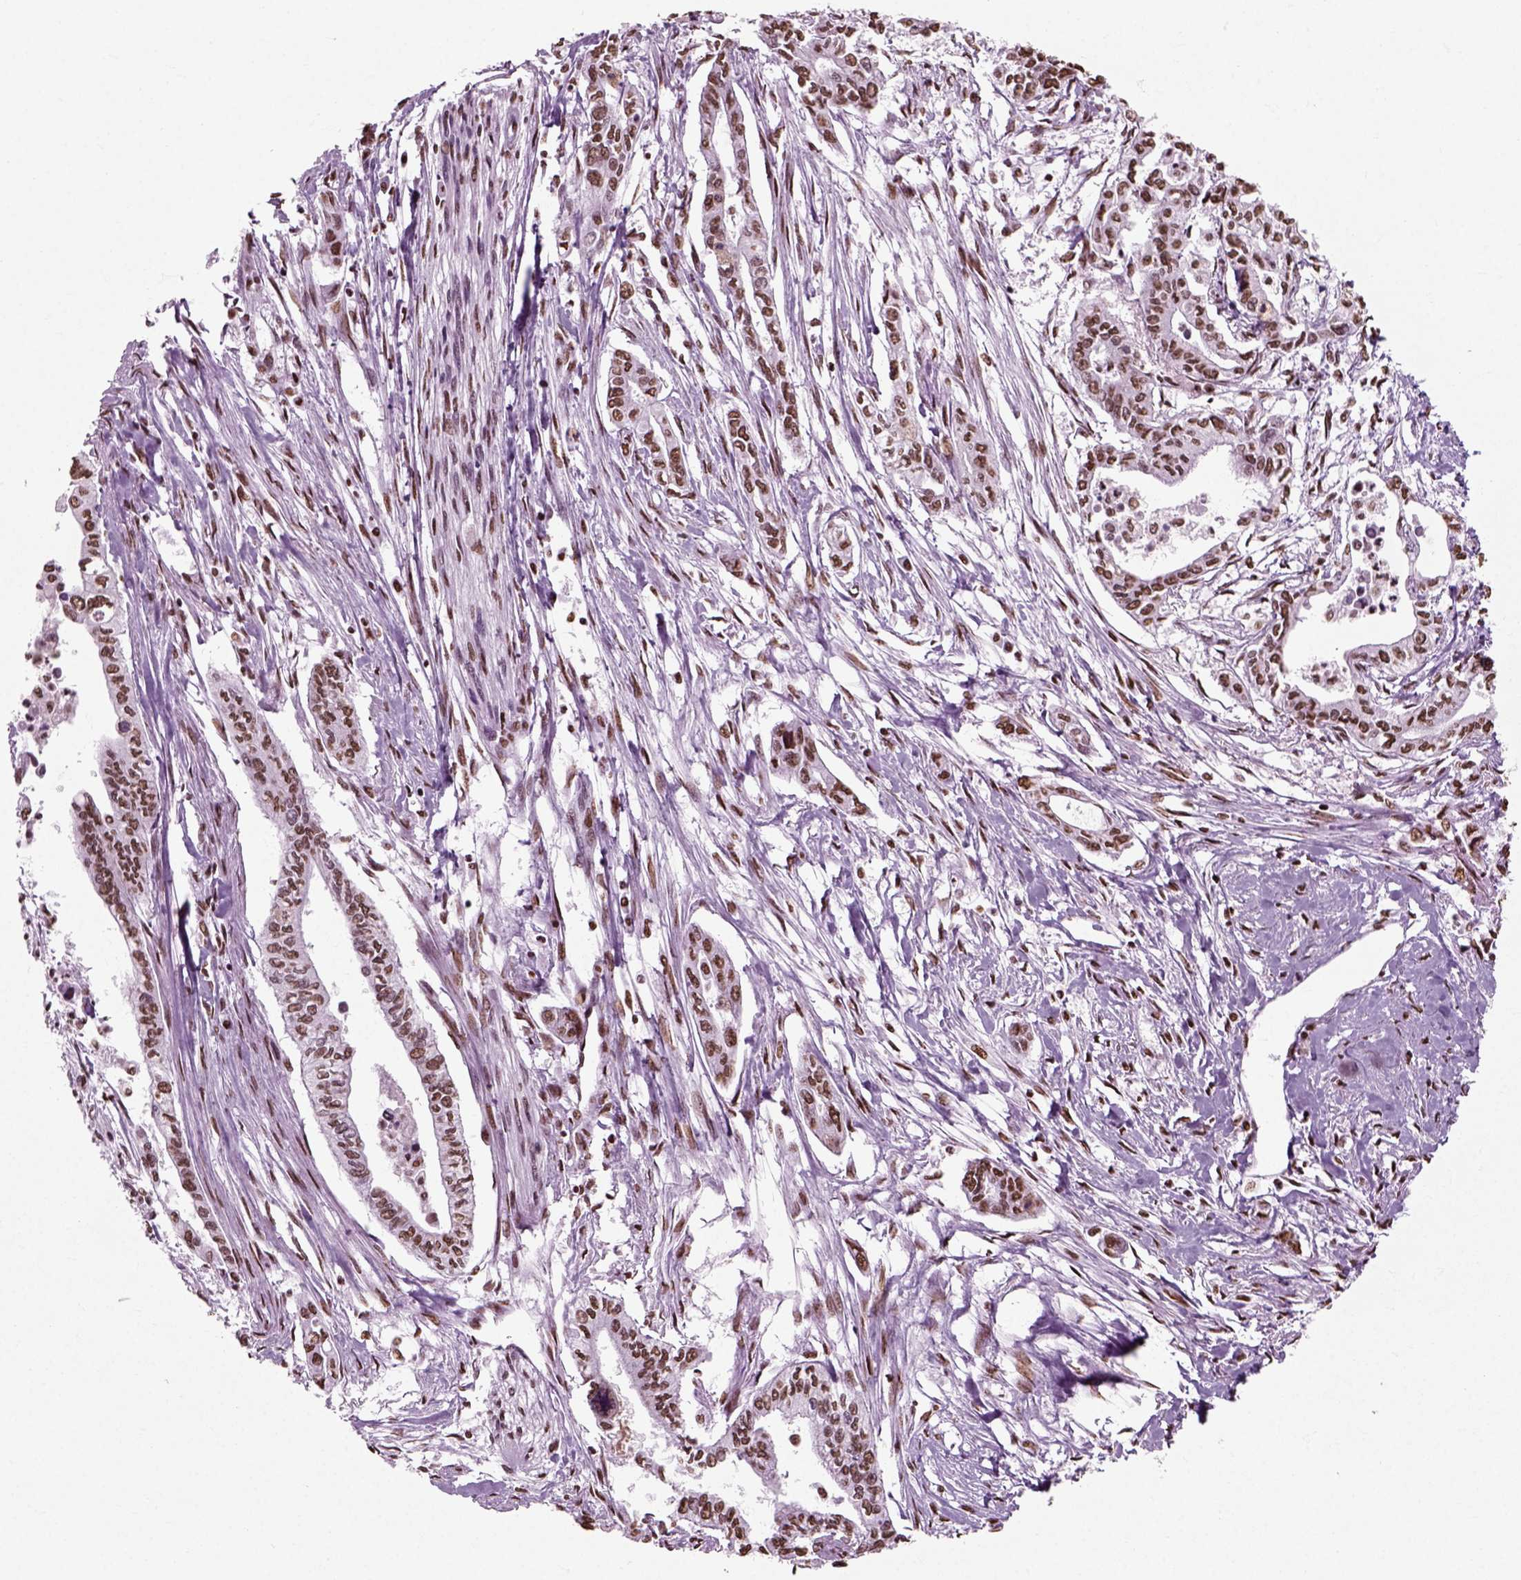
{"staining": {"intensity": "moderate", "quantity": ">75%", "location": "nuclear"}, "tissue": "pancreatic cancer", "cell_type": "Tumor cells", "image_type": "cancer", "snomed": [{"axis": "morphology", "description": "Adenocarcinoma, NOS"}, {"axis": "topography", "description": "Pancreas"}], "caption": "DAB (3,3'-diaminobenzidine) immunohistochemical staining of pancreatic adenocarcinoma displays moderate nuclear protein positivity in about >75% of tumor cells. The staining was performed using DAB (3,3'-diaminobenzidine) to visualize the protein expression in brown, while the nuclei were stained in blue with hematoxylin (Magnification: 20x).", "gene": "POLR1H", "patient": {"sex": "male", "age": 60}}